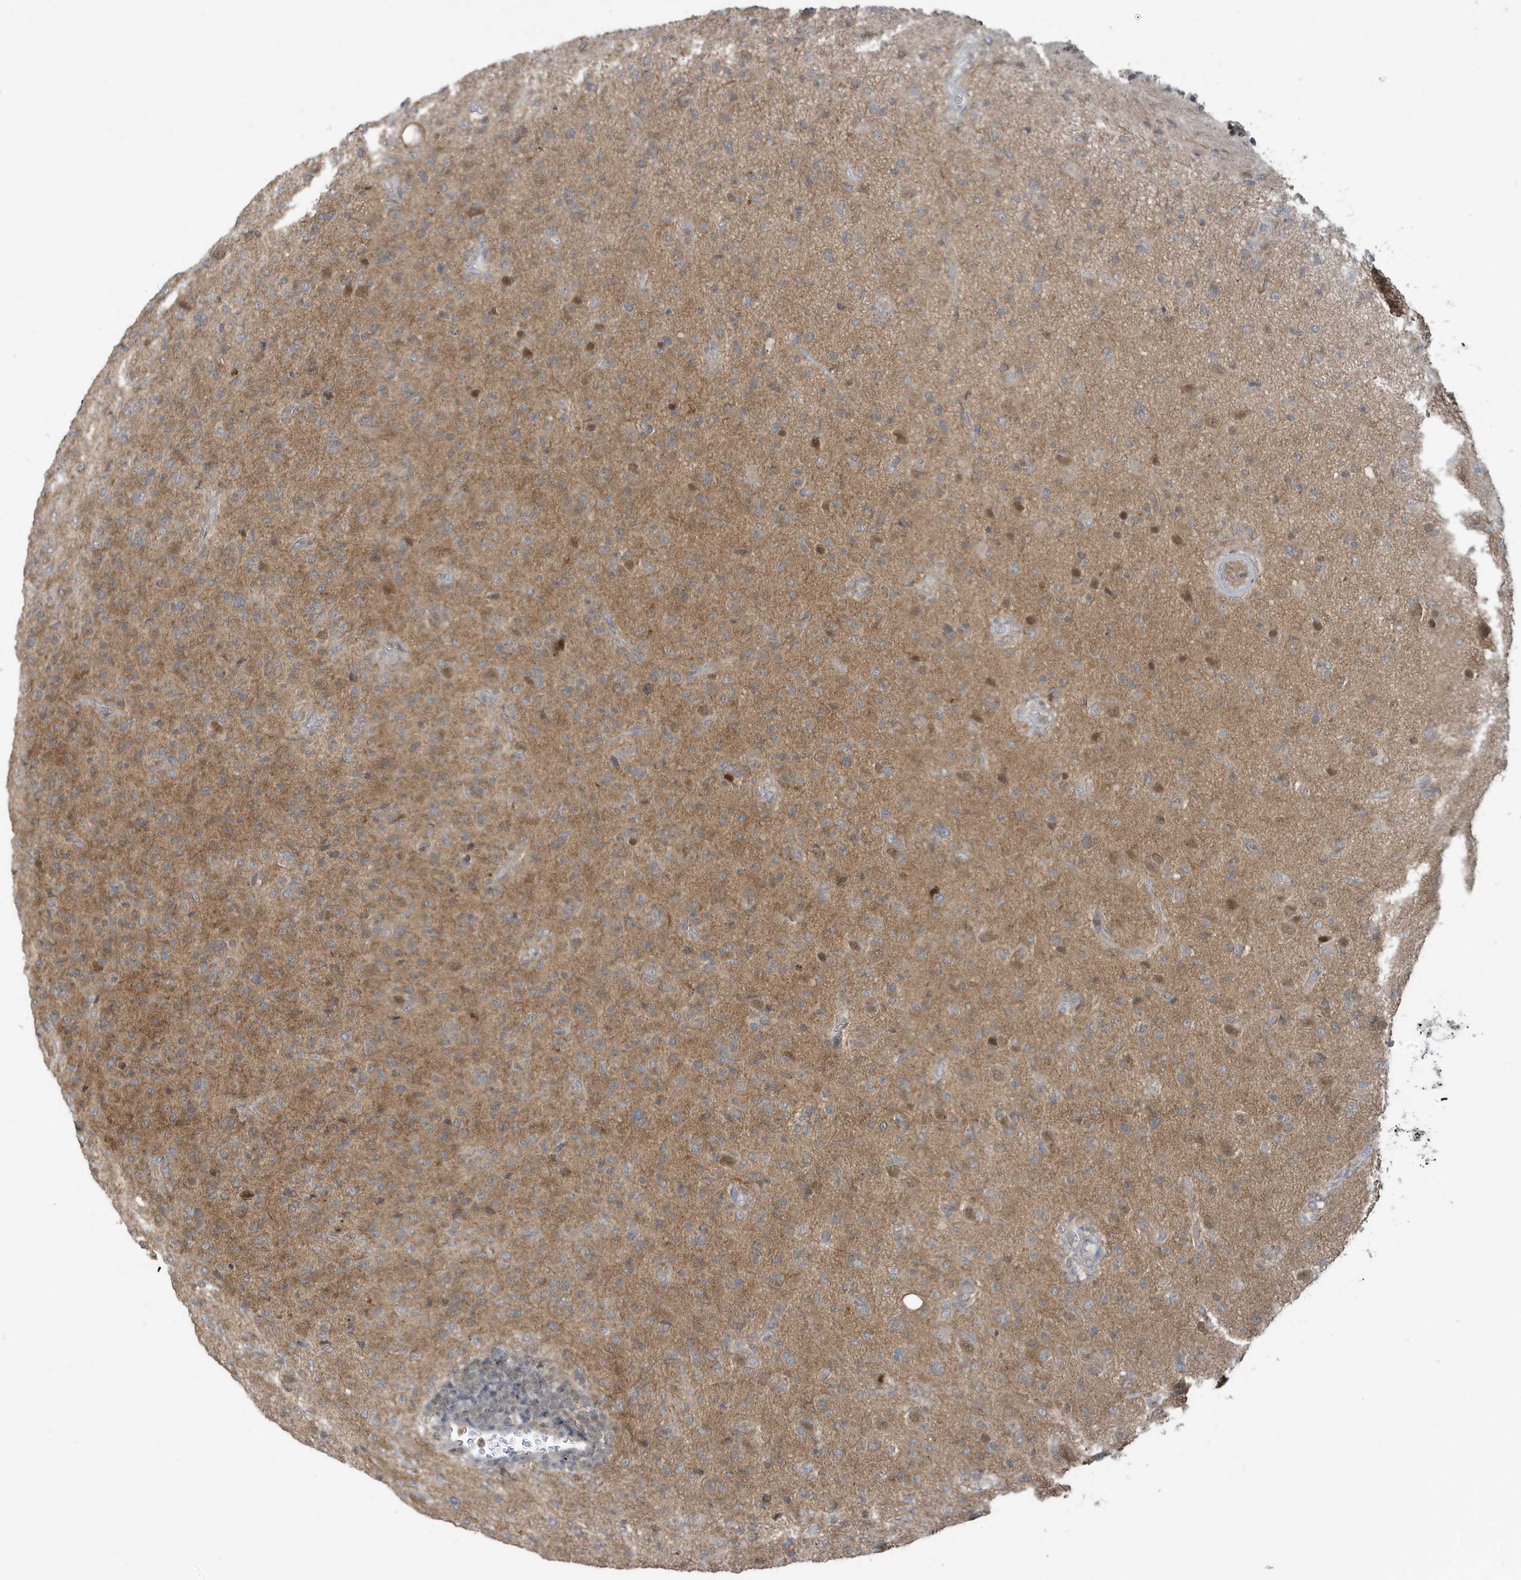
{"staining": {"intensity": "weak", "quantity": "25%-75%", "location": "cytoplasmic/membranous"}, "tissue": "glioma", "cell_type": "Tumor cells", "image_type": "cancer", "snomed": [{"axis": "morphology", "description": "Glioma, malignant, High grade"}, {"axis": "topography", "description": "Brain"}], "caption": "Tumor cells demonstrate low levels of weak cytoplasmic/membranous positivity in about 25%-75% of cells in malignant high-grade glioma.", "gene": "PRRT3", "patient": {"sex": "female", "age": 57}}